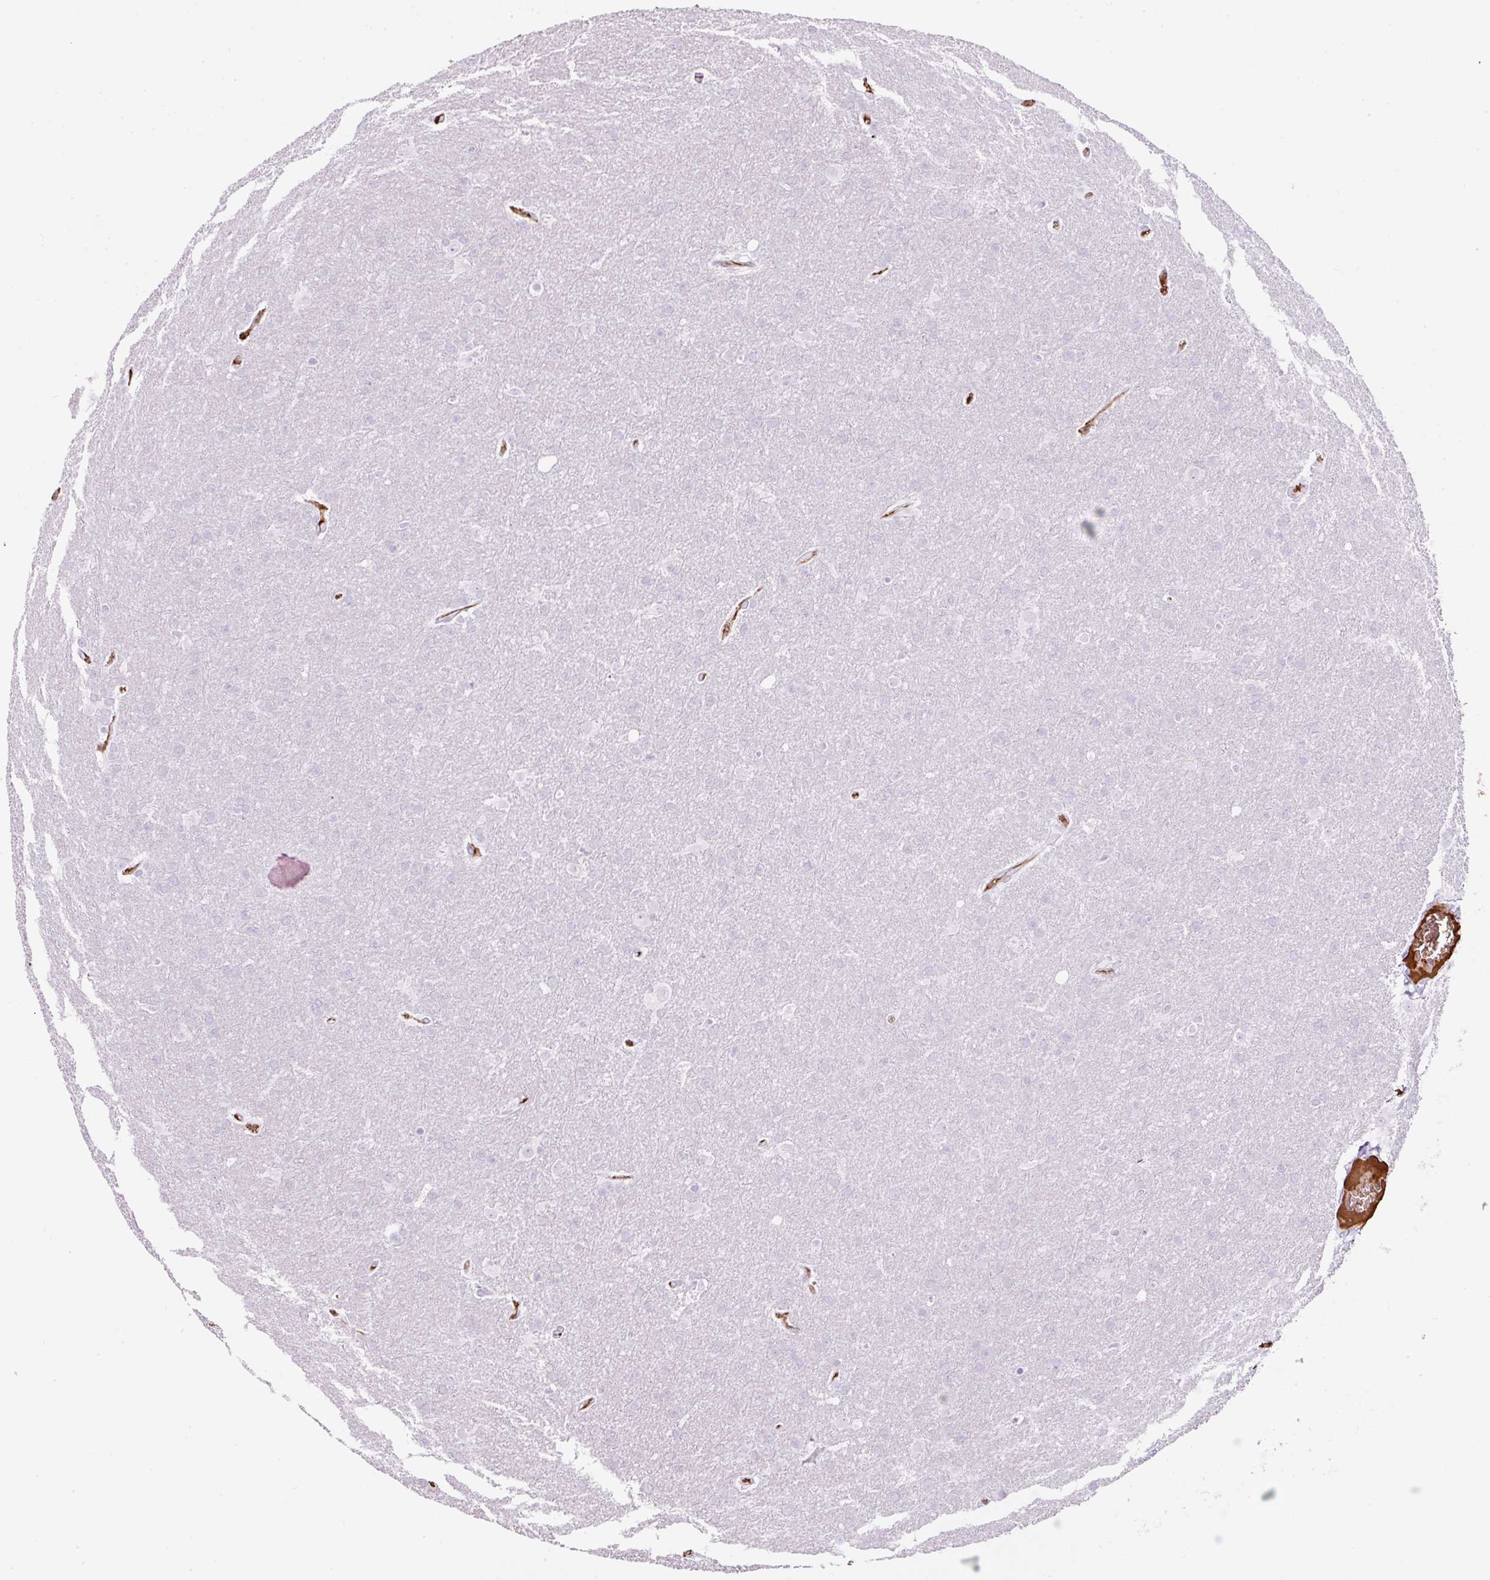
{"staining": {"intensity": "negative", "quantity": "none", "location": "none"}, "tissue": "glioma", "cell_type": "Tumor cells", "image_type": "cancer", "snomed": [{"axis": "morphology", "description": "Glioma, malignant, Low grade"}, {"axis": "topography", "description": "Brain"}], "caption": "Human malignant glioma (low-grade) stained for a protein using IHC demonstrates no staining in tumor cells.", "gene": "APOA1", "patient": {"sex": "female", "age": 32}}